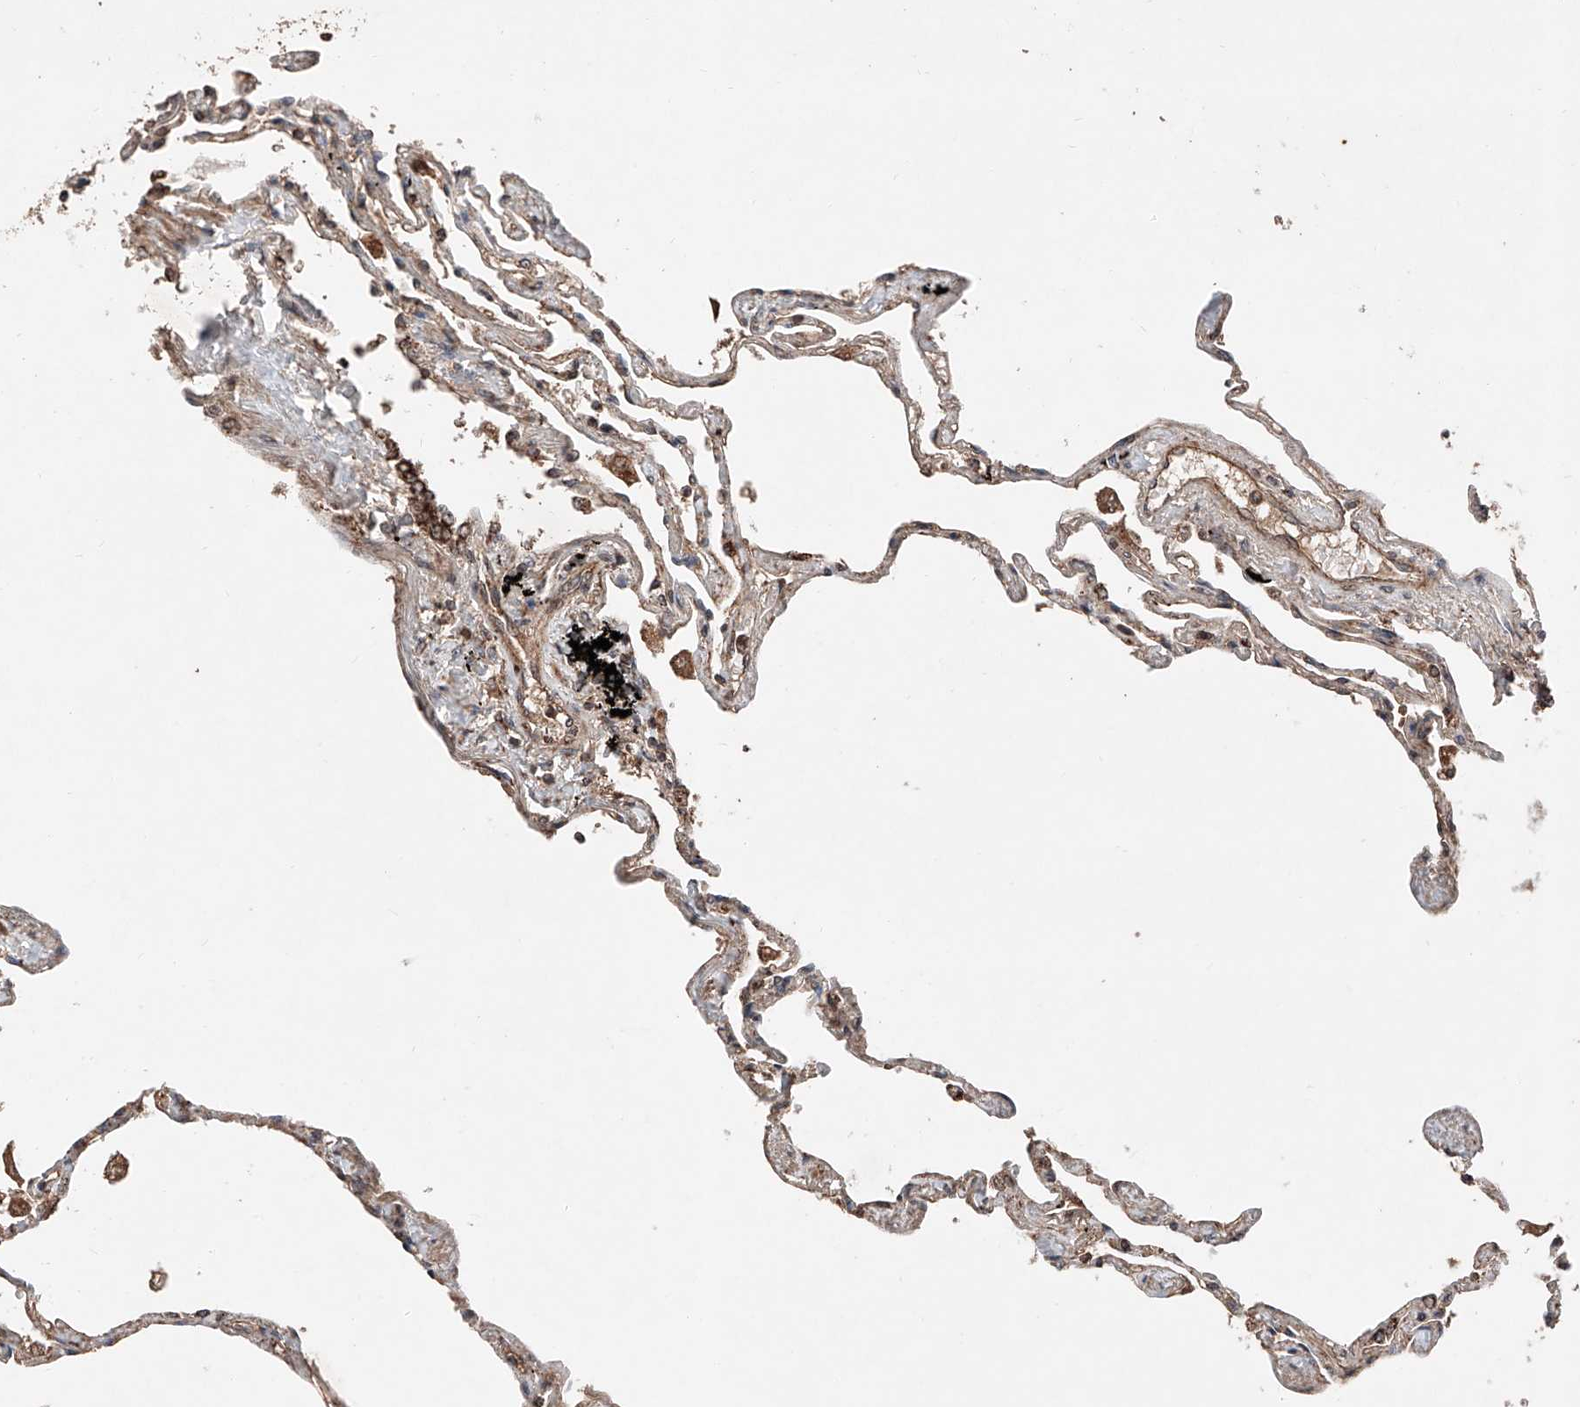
{"staining": {"intensity": "moderate", "quantity": "25%-75%", "location": "cytoplasmic/membranous,nuclear"}, "tissue": "lung", "cell_type": "Alveolar cells", "image_type": "normal", "snomed": [{"axis": "morphology", "description": "Normal tissue, NOS"}, {"axis": "topography", "description": "Lung"}], "caption": "Normal lung exhibits moderate cytoplasmic/membranous,nuclear positivity in approximately 25%-75% of alveolar cells.", "gene": "ZSCAN29", "patient": {"sex": "female", "age": 67}}